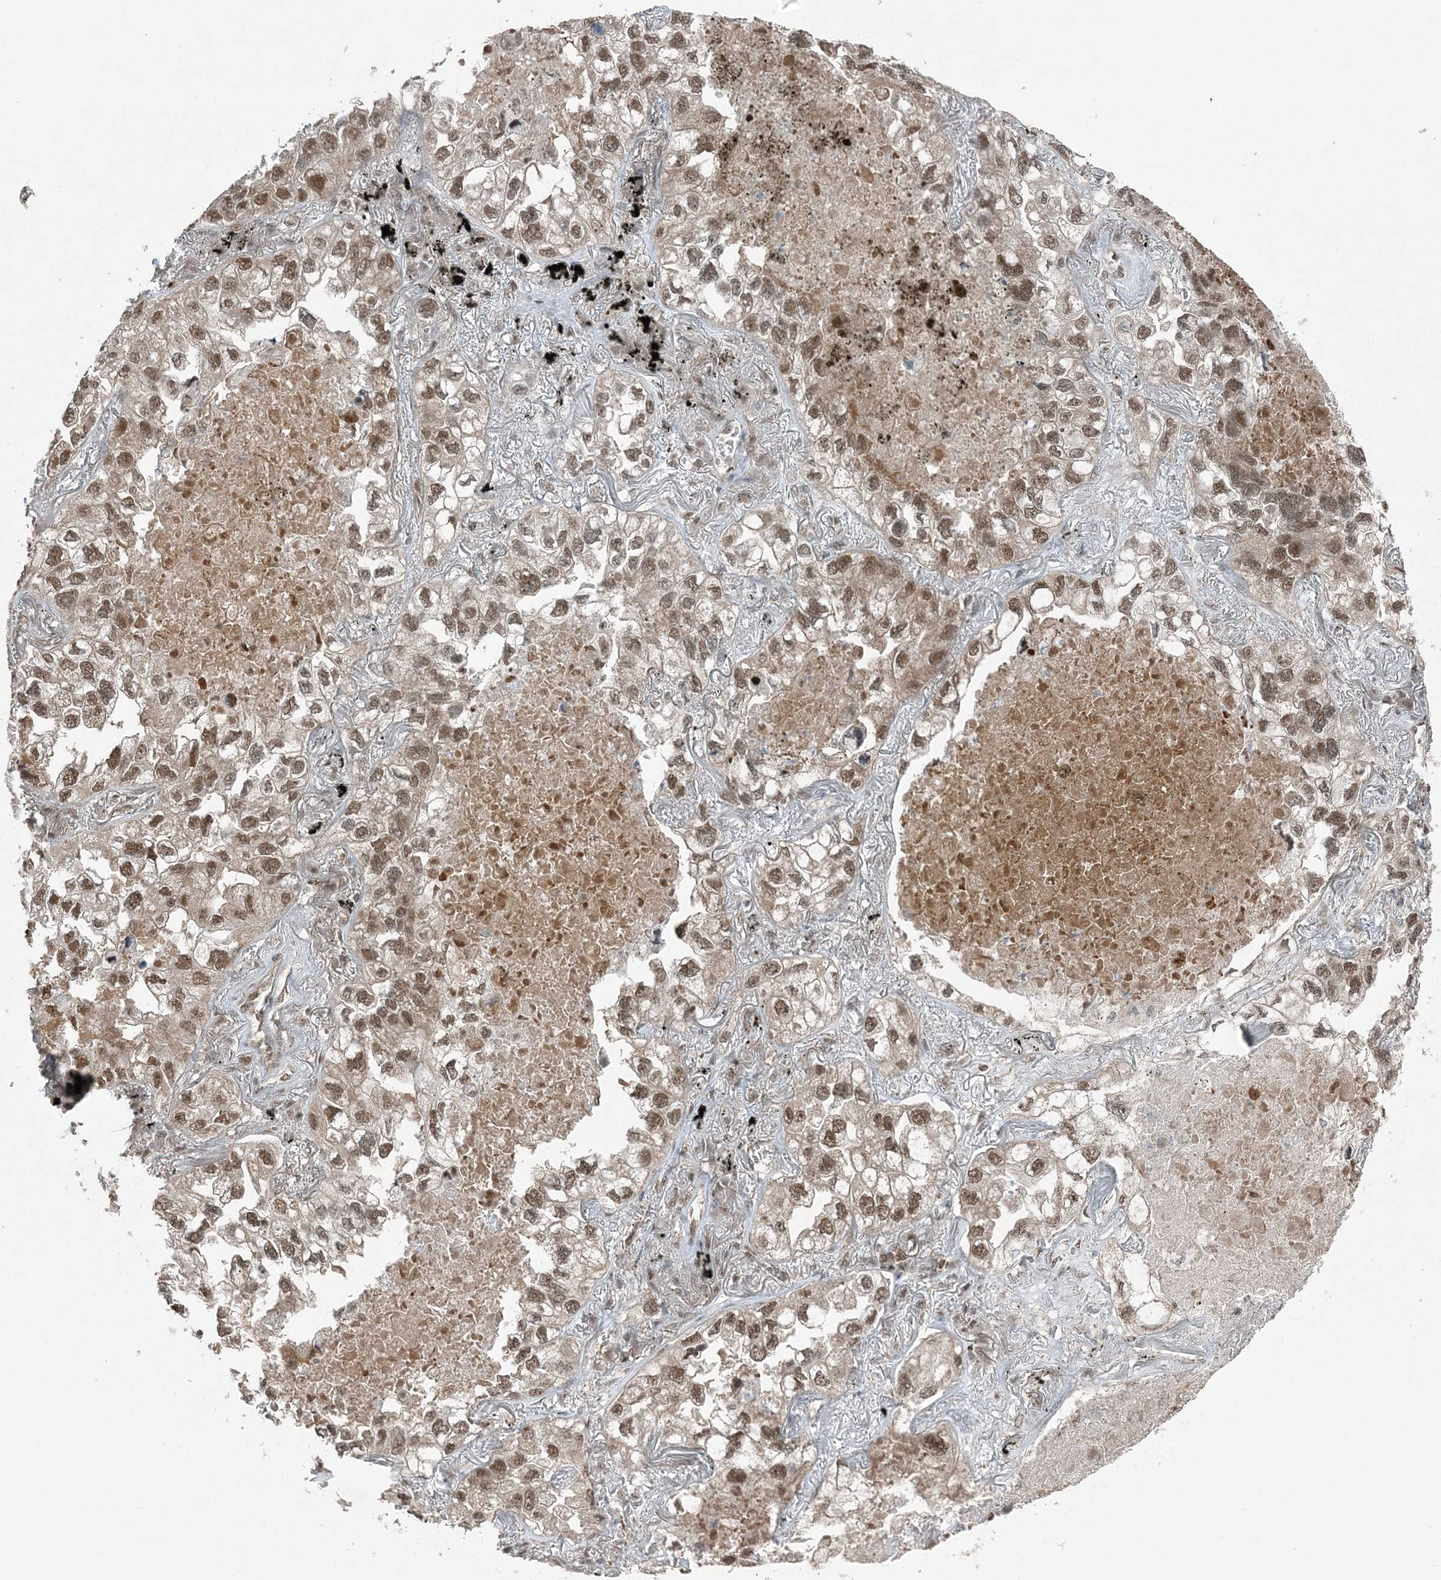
{"staining": {"intensity": "moderate", "quantity": ">75%", "location": "nuclear"}, "tissue": "lung cancer", "cell_type": "Tumor cells", "image_type": "cancer", "snomed": [{"axis": "morphology", "description": "Adenocarcinoma, NOS"}, {"axis": "topography", "description": "Lung"}], "caption": "Immunohistochemical staining of human lung adenocarcinoma exhibits moderate nuclear protein expression in about >75% of tumor cells. Using DAB (brown) and hematoxylin (blue) stains, captured at high magnification using brightfield microscopy.", "gene": "COPS7B", "patient": {"sex": "male", "age": 65}}